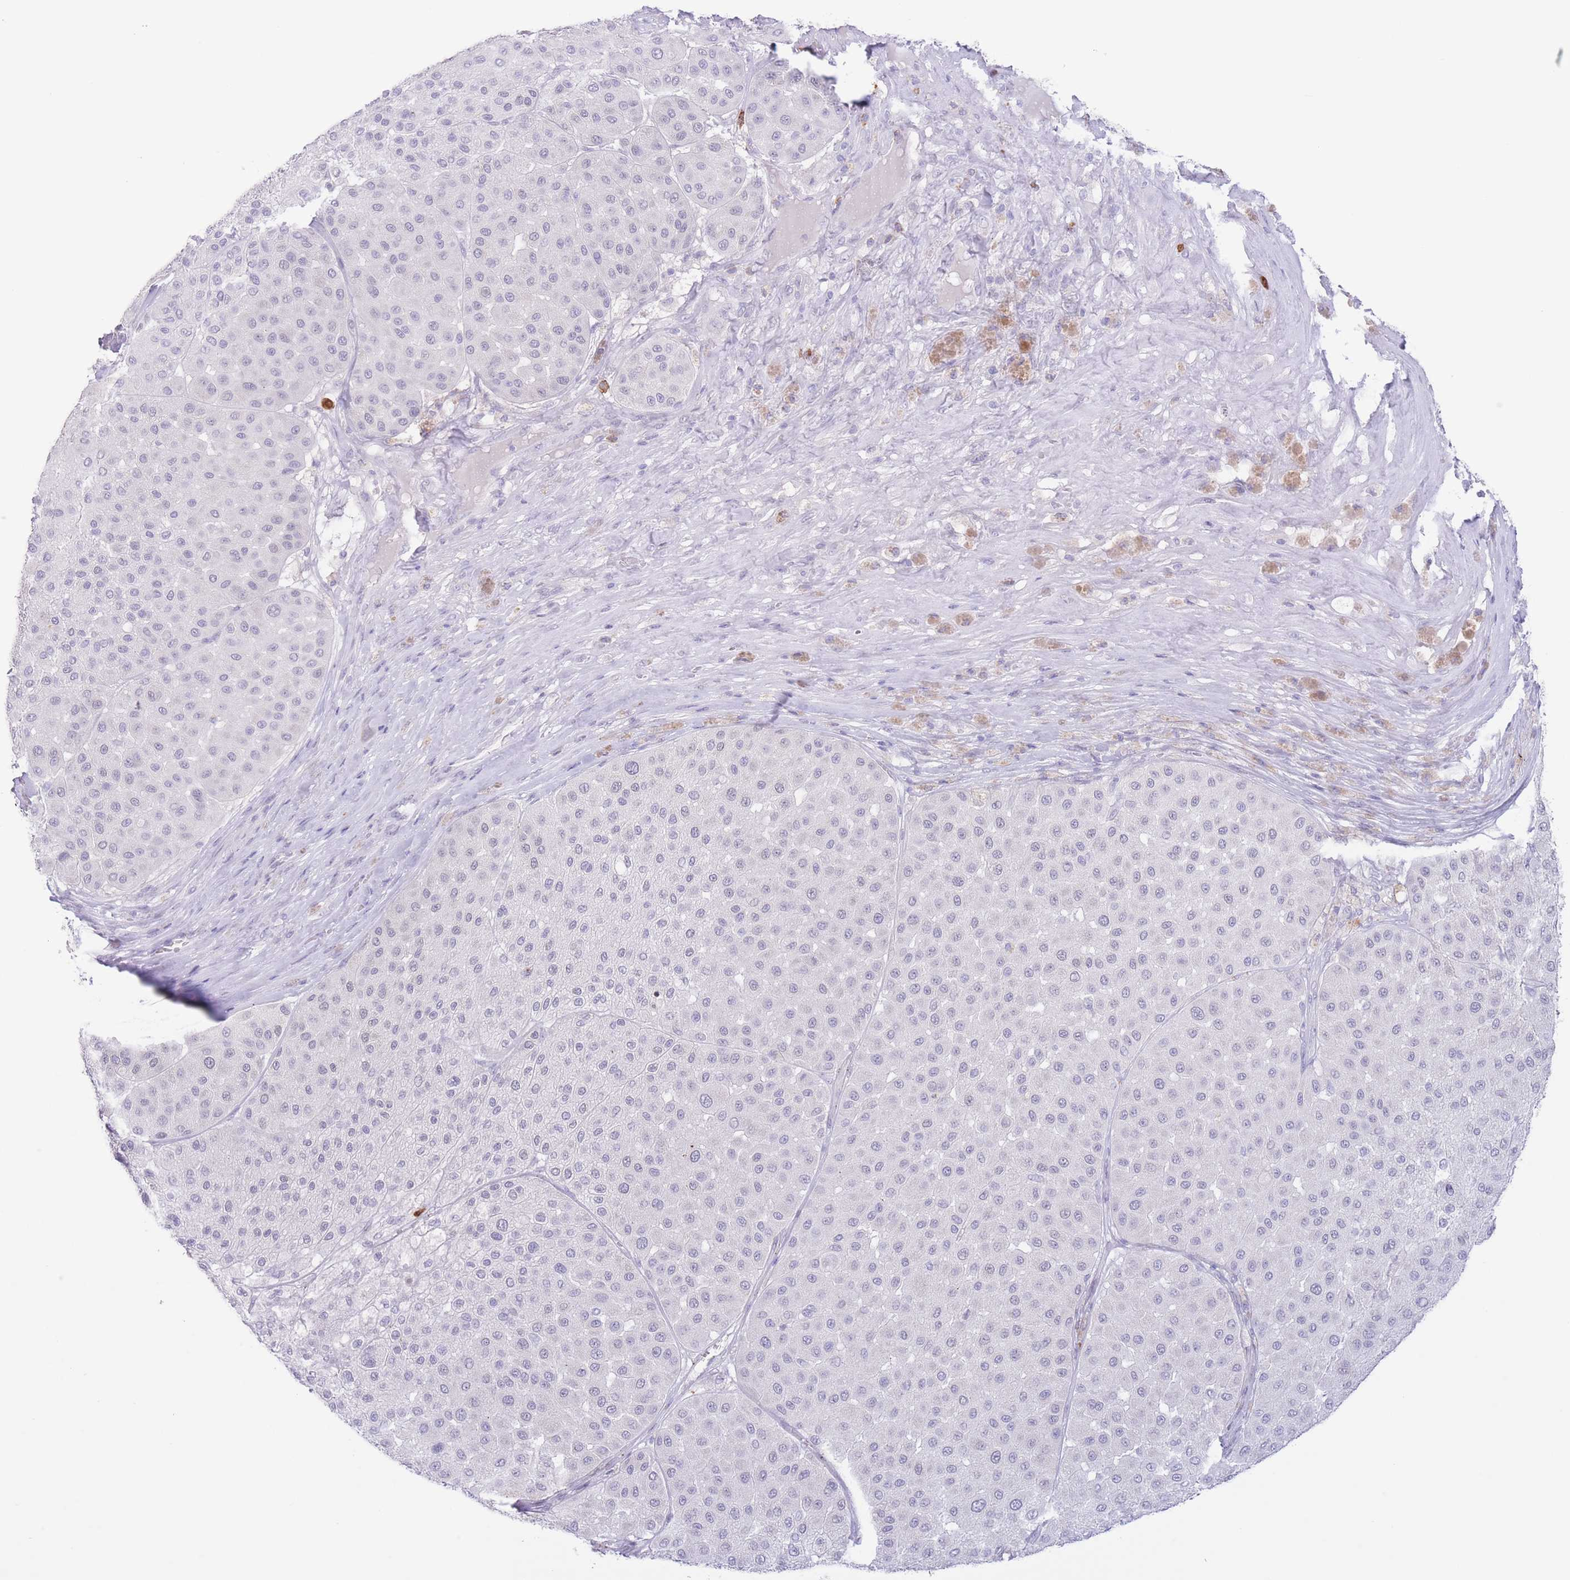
{"staining": {"intensity": "negative", "quantity": "none", "location": "none"}, "tissue": "melanoma", "cell_type": "Tumor cells", "image_type": "cancer", "snomed": [{"axis": "morphology", "description": "Malignant melanoma, Metastatic site"}, {"axis": "topography", "description": "Smooth muscle"}], "caption": "Tumor cells are negative for brown protein staining in malignant melanoma (metastatic site).", "gene": "LCLAT1", "patient": {"sex": "male", "age": 41}}